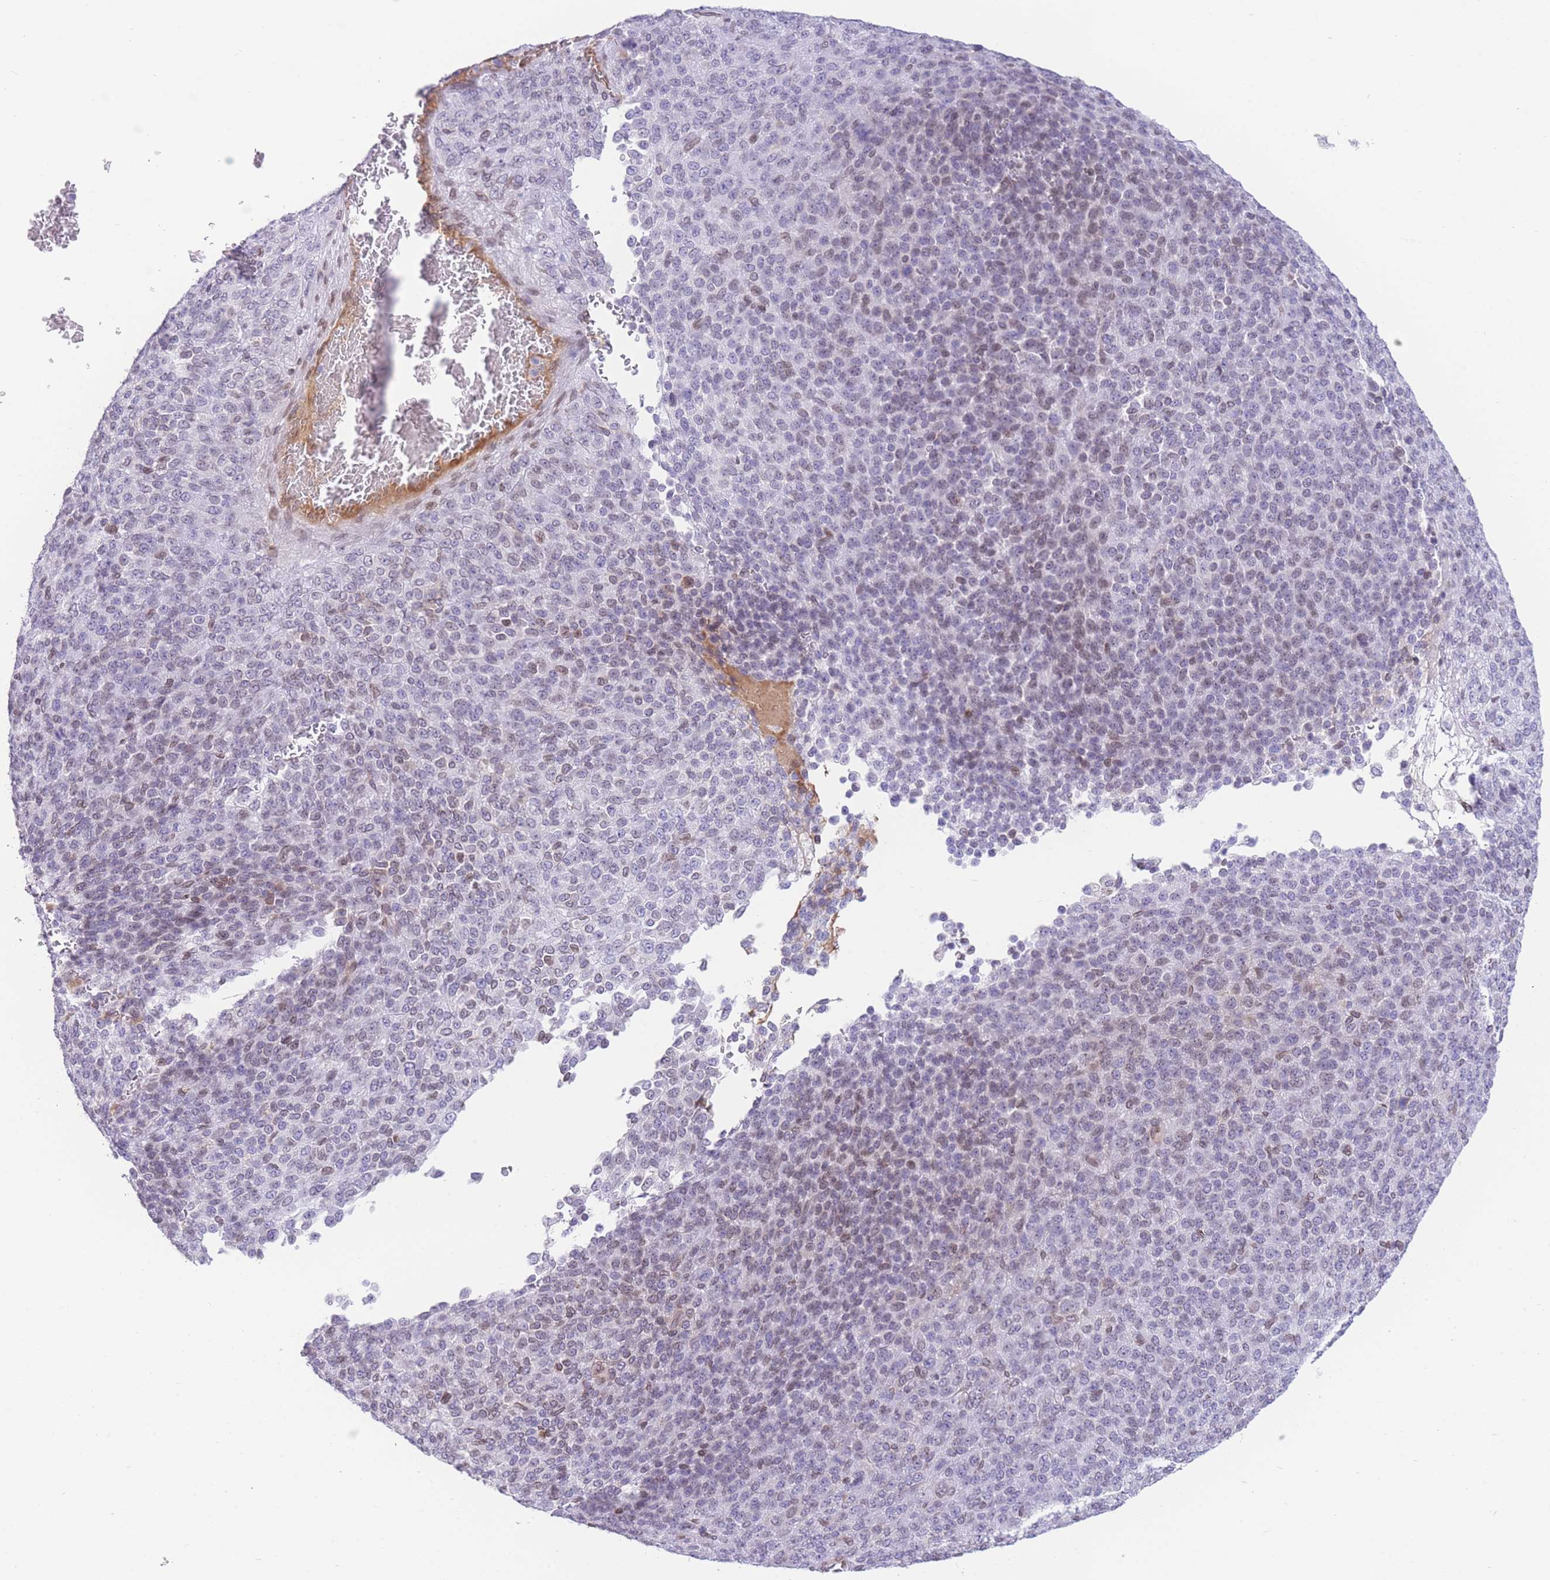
{"staining": {"intensity": "weak", "quantity": "25%-75%", "location": "nuclear"}, "tissue": "melanoma", "cell_type": "Tumor cells", "image_type": "cancer", "snomed": [{"axis": "morphology", "description": "Malignant melanoma, Metastatic site"}, {"axis": "topography", "description": "Brain"}], "caption": "Protein analysis of melanoma tissue shows weak nuclear positivity in about 25%-75% of tumor cells.", "gene": "OR10AD1", "patient": {"sex": "female", "age": 56}}